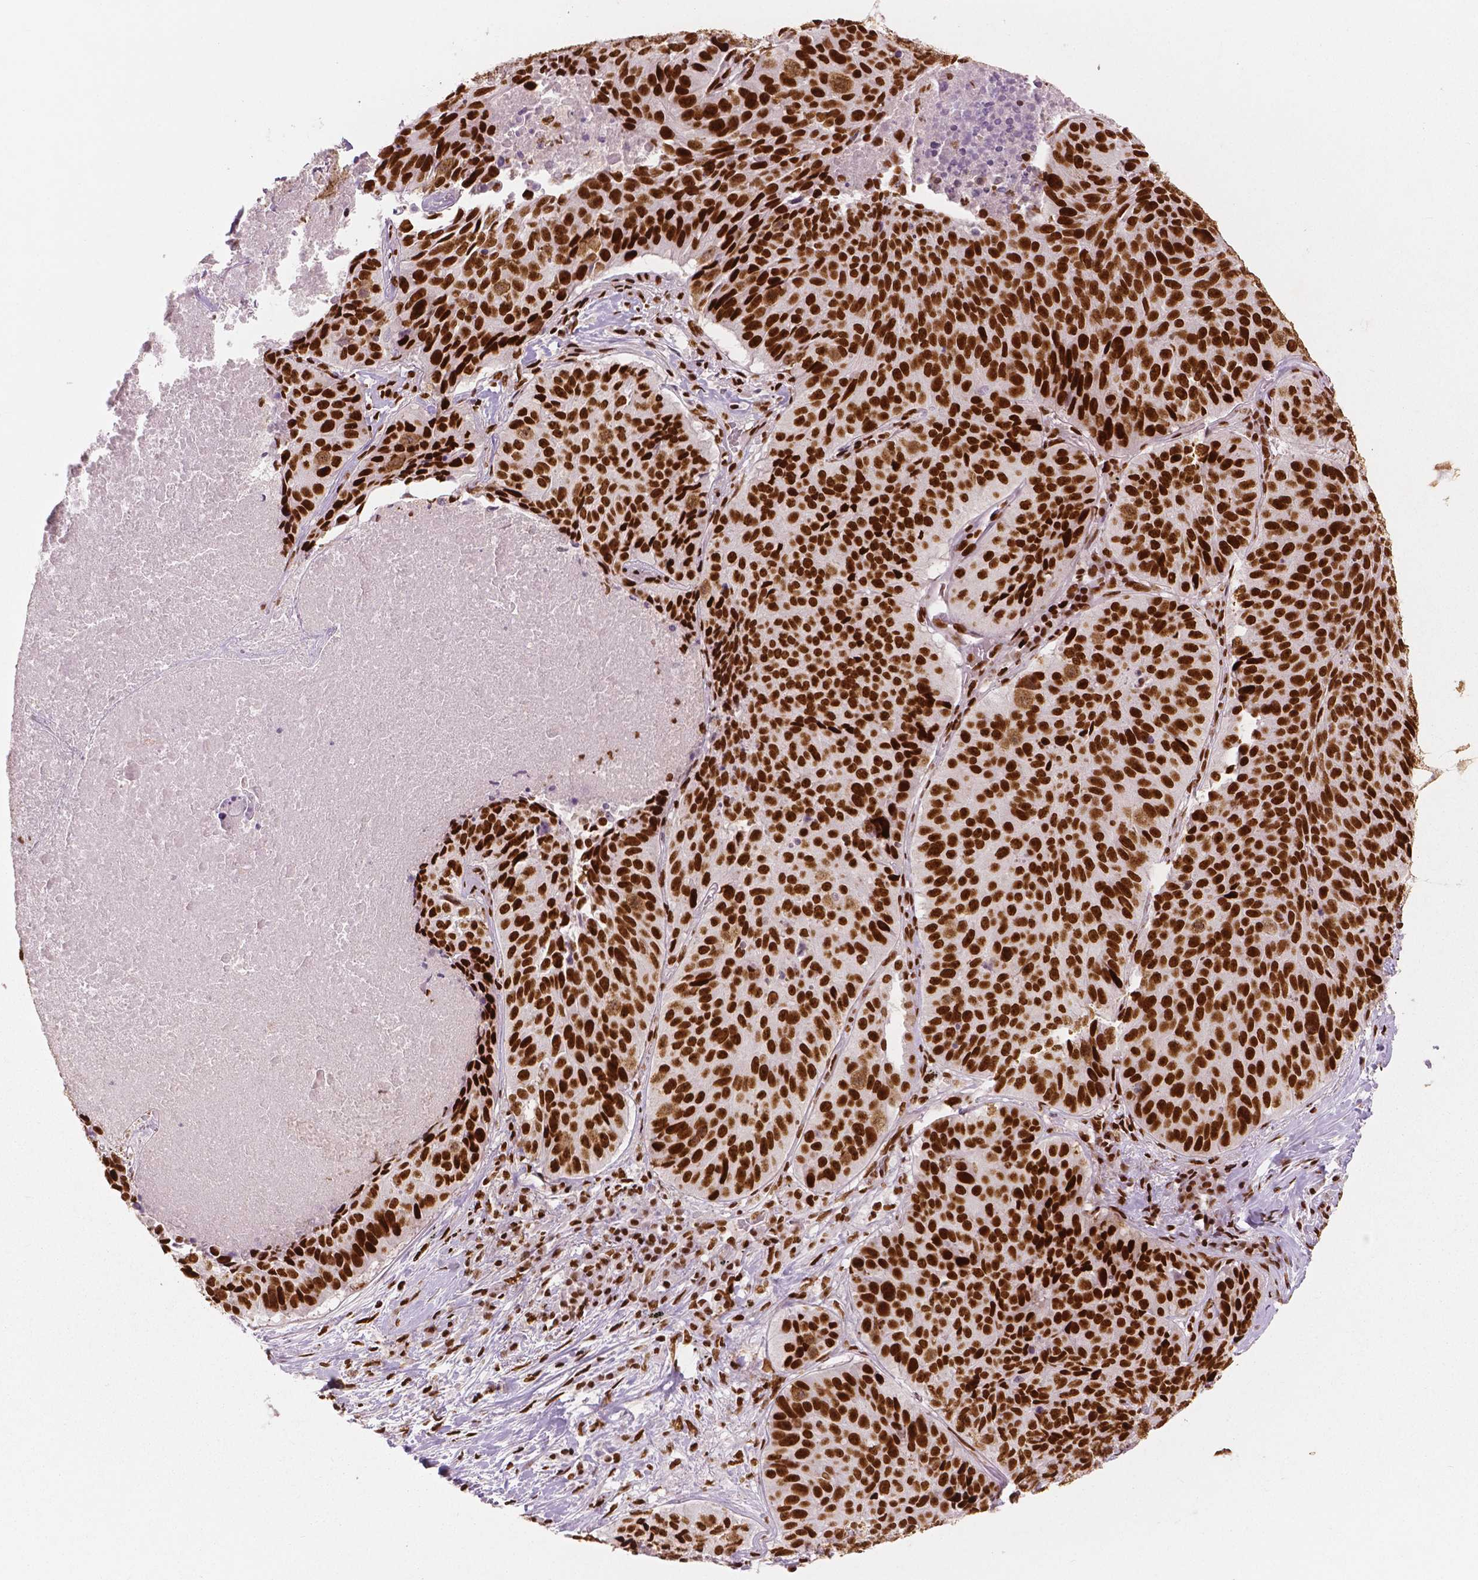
{"staining": {"intensity": "strong", "quantity": ">75%", "location": "nuclear"}, "tissue": "lung cancer", "cell_type": "Tumor cells", "image_type": "cancer", "snomed": [{"axis": "morphology", "description": "Normal tissue, NOS"}, {"axis": "morphology", "description": "Squamous cell carcinoma, NOS"}, {"axis": "topography", "description": "Bronchus"}, {"axis": "topography", "description": "Lung"}], "caption": "A high amount of strong nuclear positivity is identified in about >75% of tumor cells in squamous cell carcinoma (lung) tissue.", "gene": "BRD4", "patient": {"sex": "male", "age": 64}}